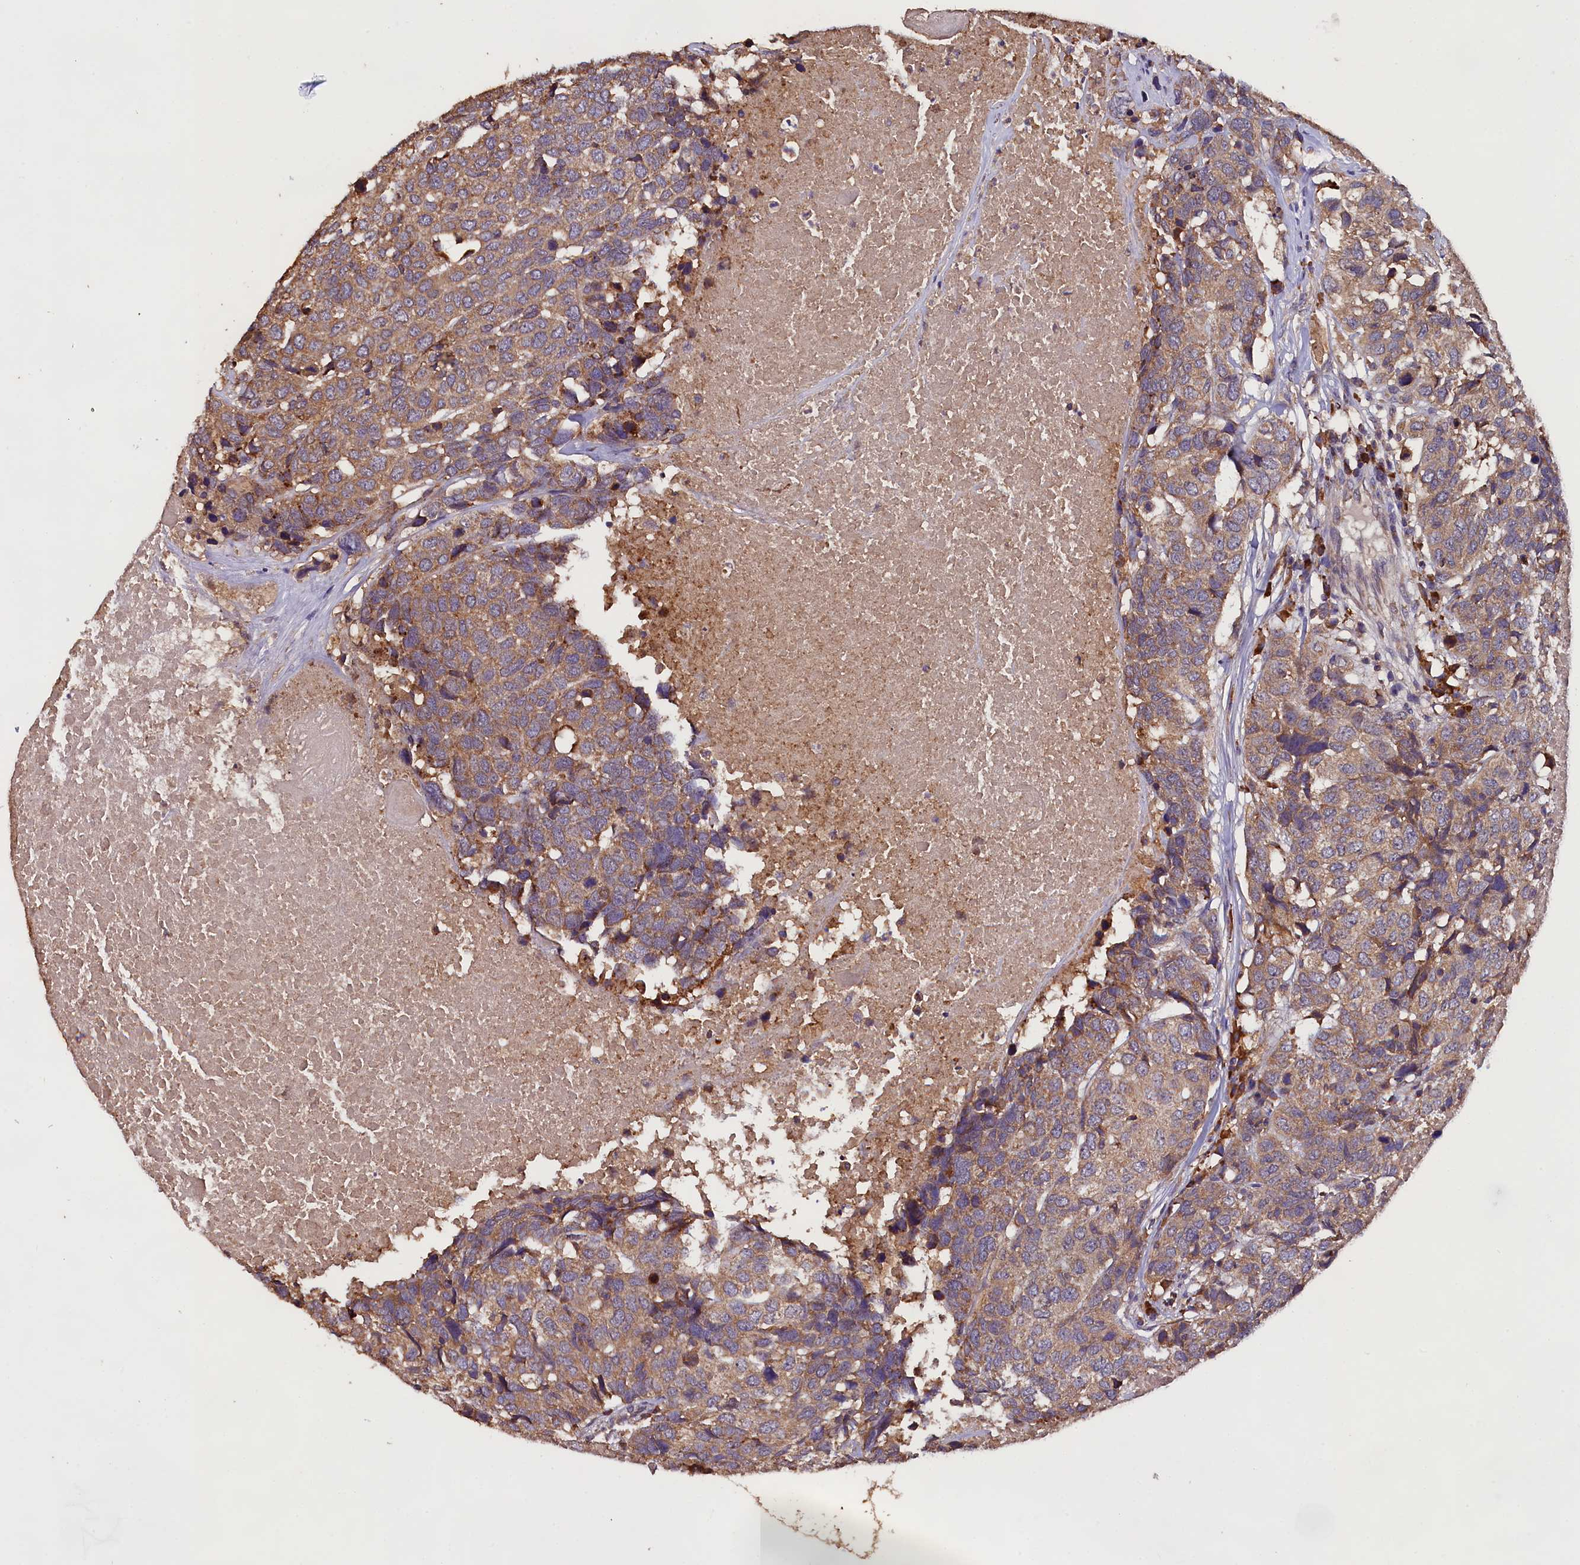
{"staining": {"intensity": "moderate", "quantity": ">75%", "location": "cytoplasmic/membranous"}, "tissue": "head and neck cancer", "cell_type": "Tumor cells", "image_type": "cancer", "snomed": [{"axis": "morphology", "description": "Squamous cell carcinoma, NOS"}, {"axis": "topography", "description": "Head-Neck"}], "caption": "IHC of head and neck cancer (squamous cell carcinoma) demonstrates medium levels of moderate cytoplasmic/membranous expression in about >75% of tumor cells. The staining was performed using DAB, with brown indicating positive protein expression. Nuclei are stained blue with hematoxylin.", "gene": "ENKD1", "patient": {"sex": "male", "age": 66}}